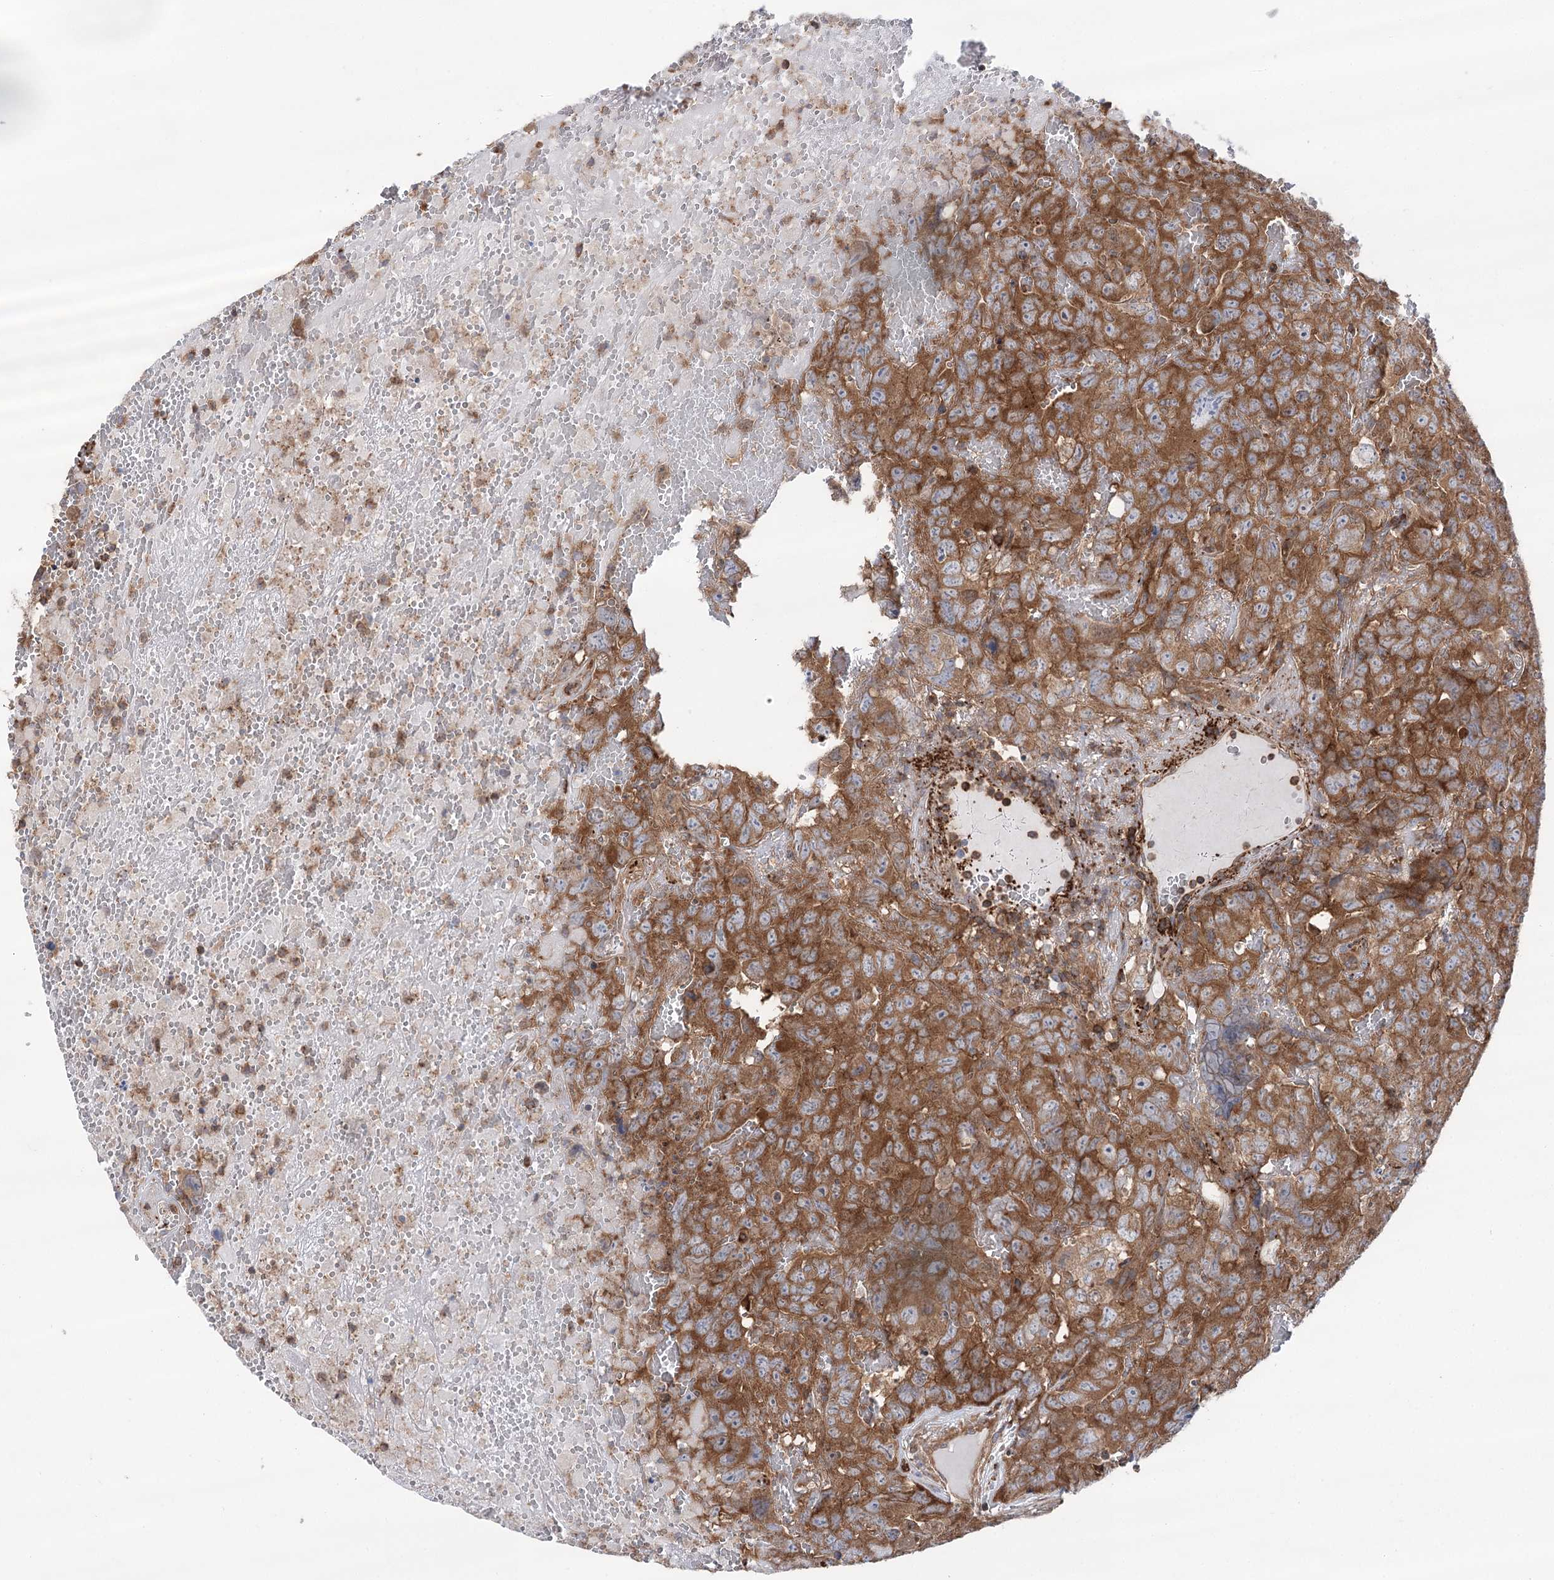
{"staining": {"intensity": "strong", "quantity": ">75%", "location": "cytoplasmic/membranous"}, "tissue": "testis cancer", "cell_type": "Tumor cells", "image_type": "cancer", "snomed": [{"axis": "morphology", "description": "Carcinoma, Embryonal, NOS"}, {"axis": "topography", "description": "Testis"}], "caption": "DAB immunohistochemical staining of testis cancer (embryonal carcinoma) exhibits strong cytoplasmic/membranous protein positivity in about >75% of tumor cells.", "gene": "VPS37B", "patient": {"sex": "male", "age": 45}}